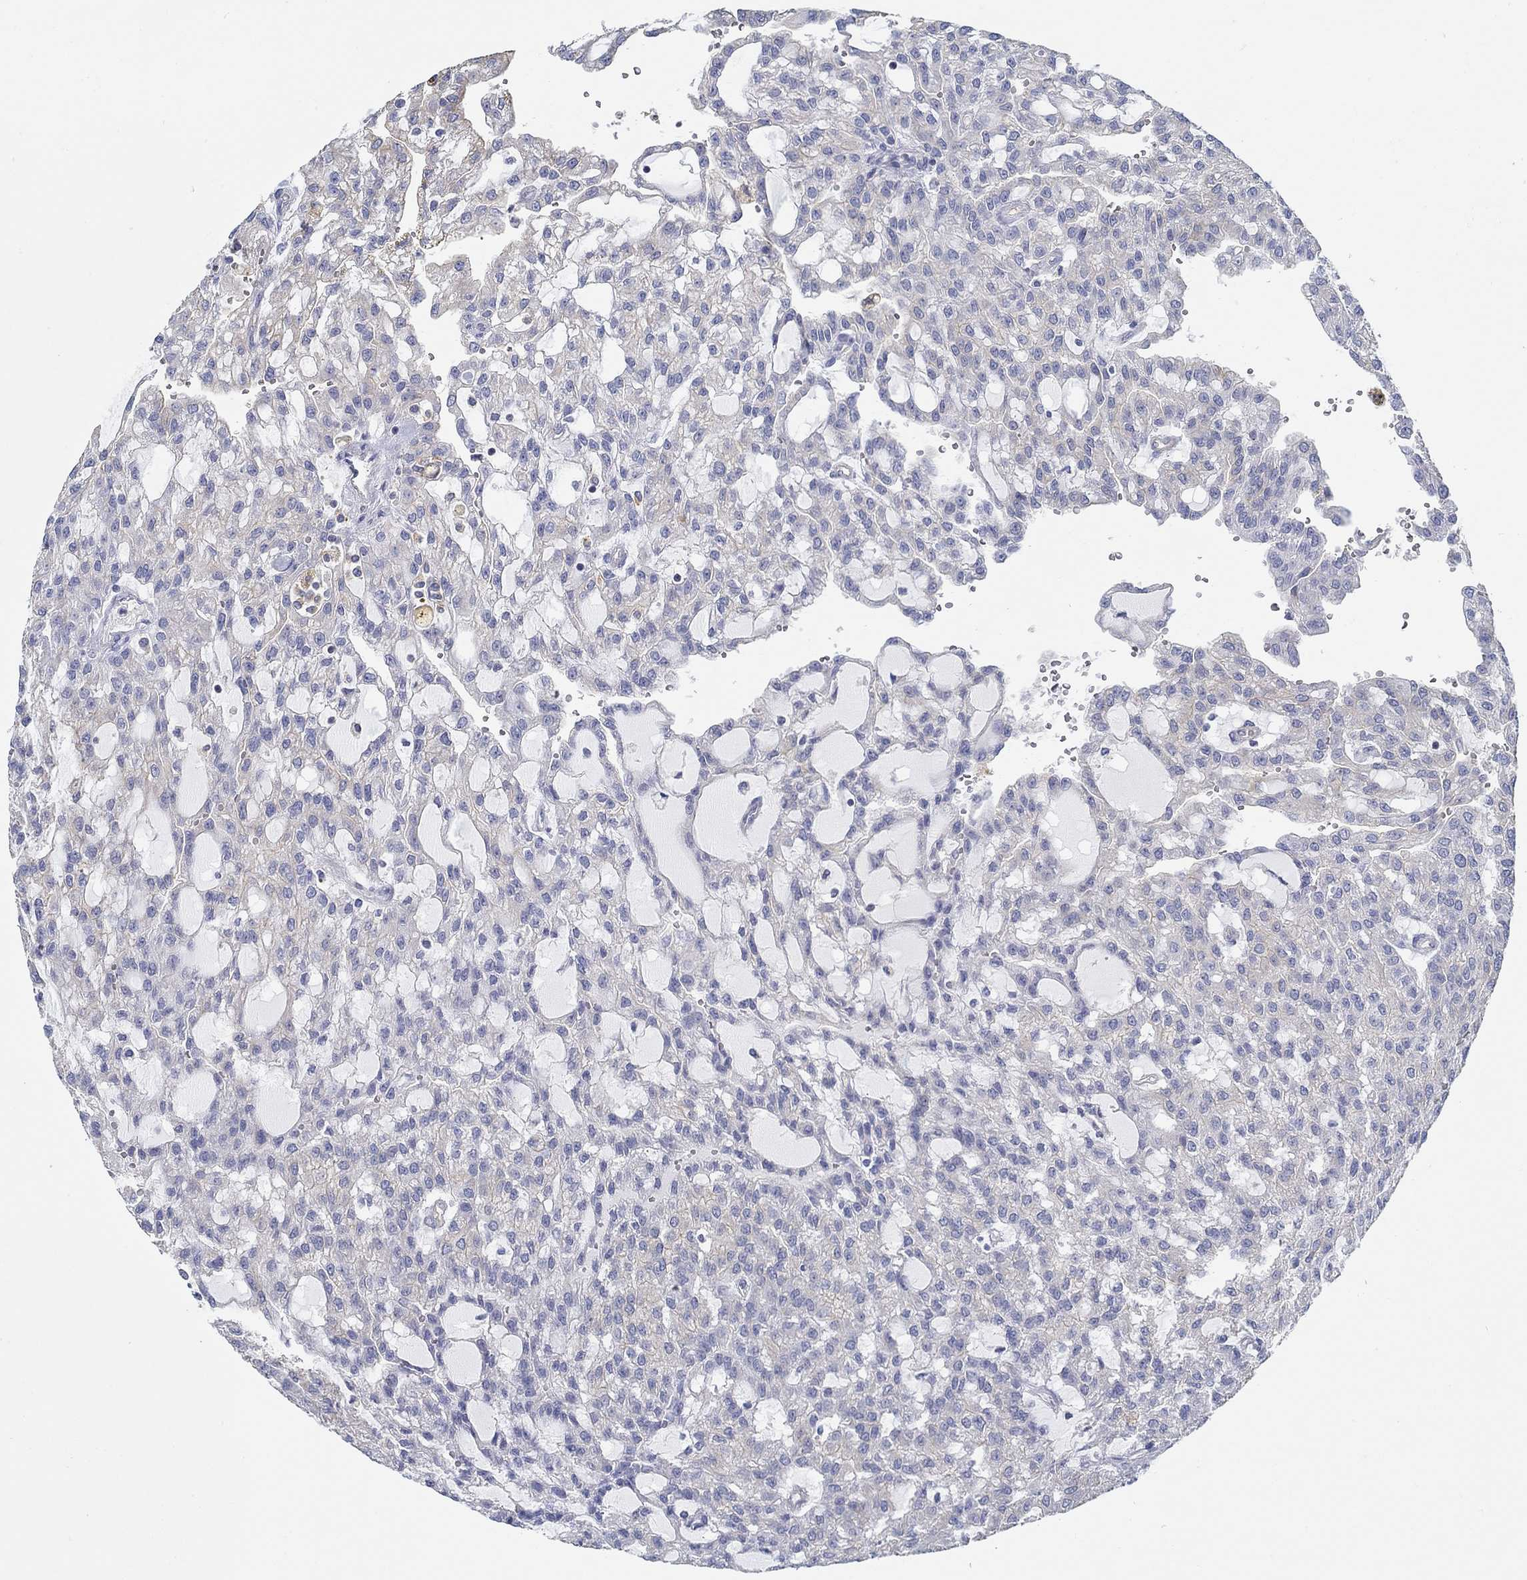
{"staining": {"intensity": "negative", "quantity": "none", "location": "none"}, "tissue": "renal cancer", "cell_type": "Tumor cells", "image_type": "cancer", "snomed": [{"axis": "morphology", "description": "Adenocarcinoma, NOS"}, {"axis": "topography", "description": "Kidney"}], "caption": "This is an IHC image of human renal cancer. There is no staining in tumor cells.", "gene": "BBOF1", "patient": {"sex": "male", "age": 63}}